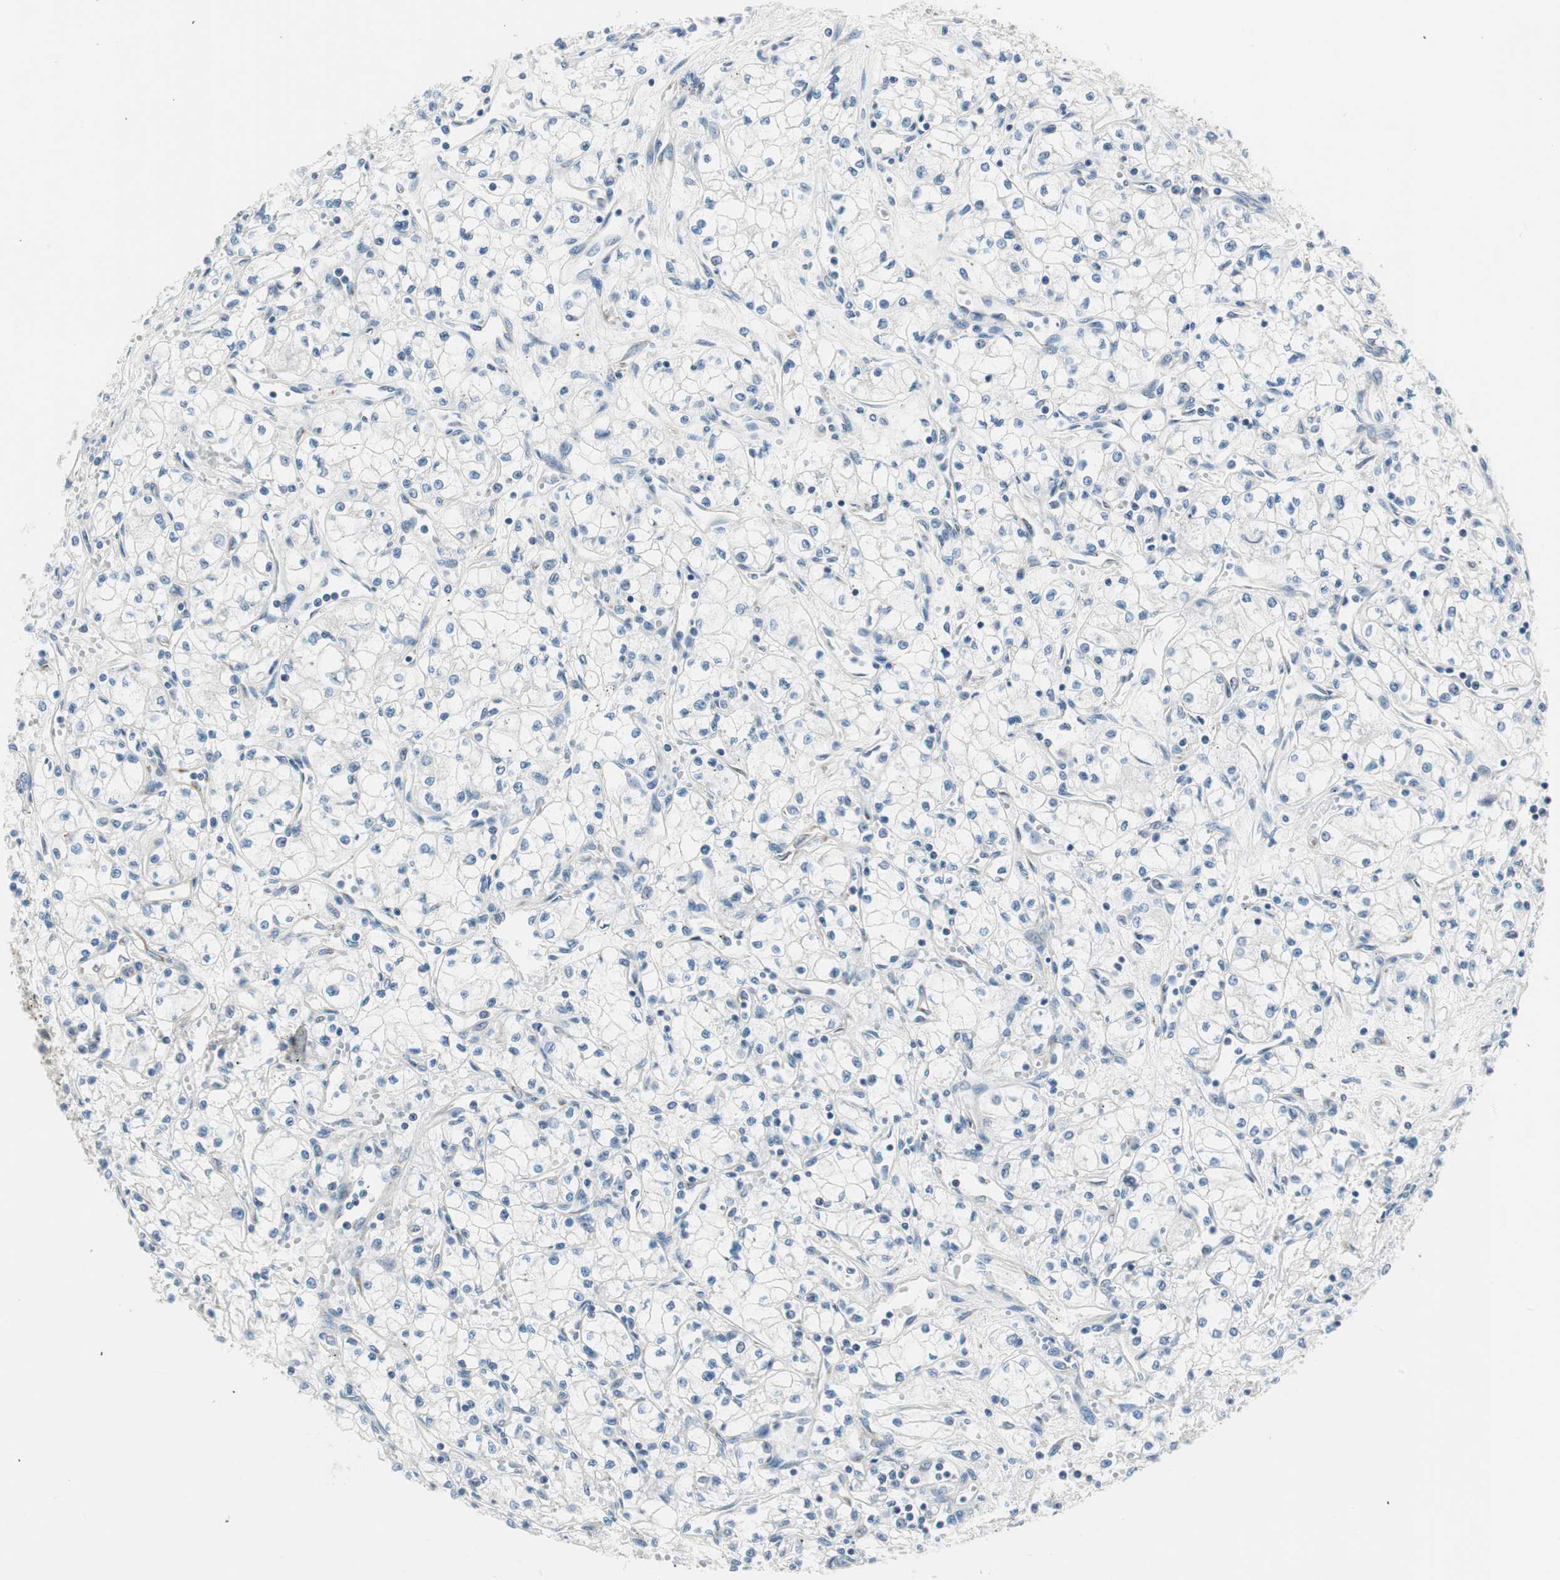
{"staining": {"intensity": "negative", "quantity": "none", "location": "none"}, "tissue": "renal cancer", "cell_type": "Tumor cells", "image_type": "cancer", "snomed": [{"axis": "morphology", "description": "Normal tissue, NOS"}, {"axis": "morphology", "description": "Adenocarcinoma, NOS"}, {"axis": "topography", "description": "Kidney"}], "caption": "This image is of renal cancer (adenocarcinoma) stained with IHC to label a protein in brown with the nuclei are counter-stained blue. There is no staining in tumor cells. Nuclei are stained in blue.", "gene": "TMF1", "patient": {"sex": "male", "age": 59}}